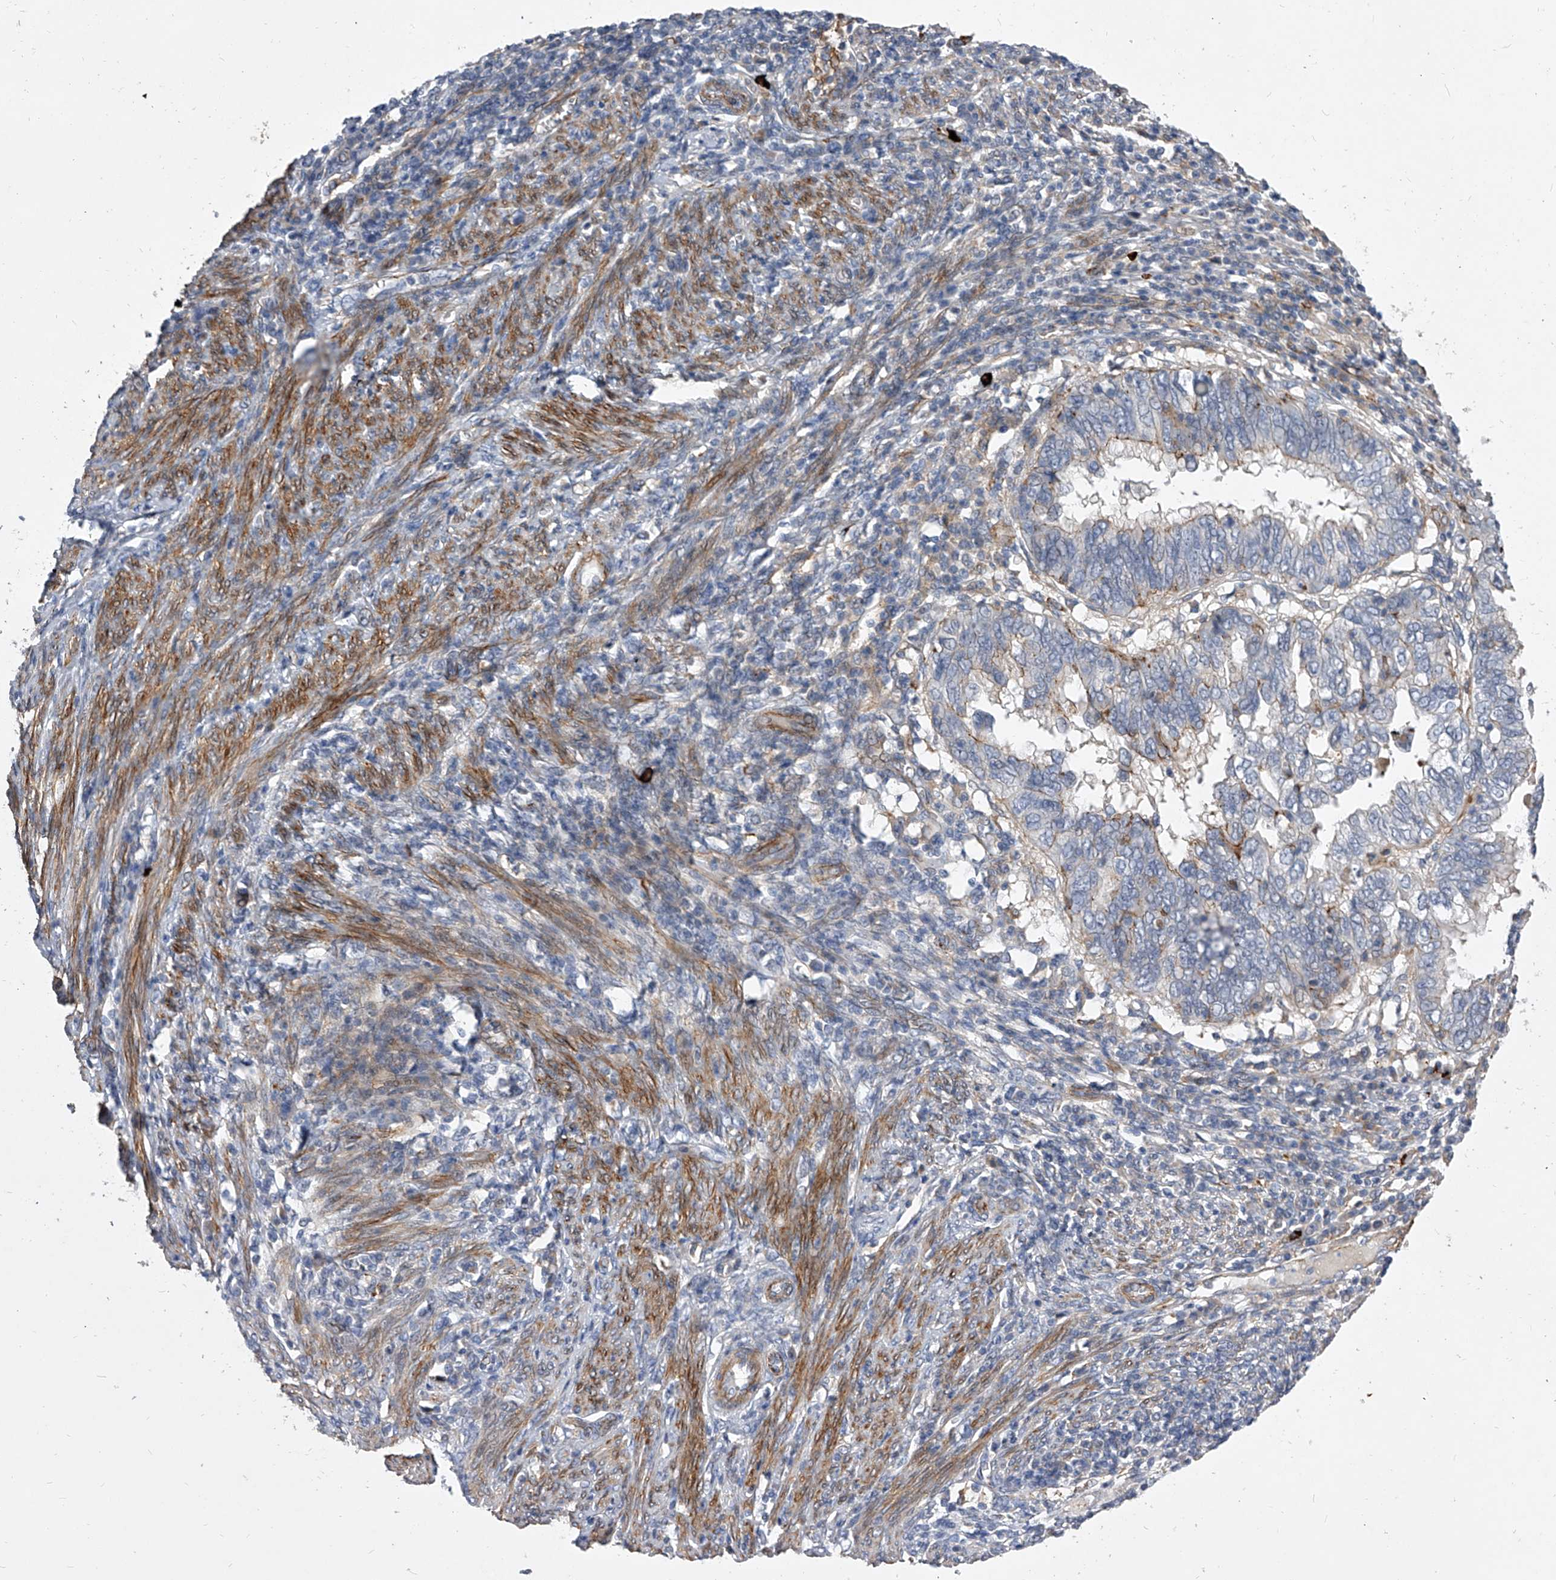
{"staining": {"intensity": "weak", "quantity": "<25%", "location": "cytoplasmic/membranous"}, "tissue": "endometrial cancer", "cell_type": "Tumor cells", "image_type": "cancer", "snomed": [{"axis": "morphology", "description": "Adenocarcinoma, NOS"}, {"axis": "topography", "description": "Uterus"}], "caption": "High magnification brightfield microscopy of endometrial adenocarcinoma stained with DAB (brown) and counterstained with hematoxylin (blue): tumor cells show no significant expression.", "gene": "MINDY4", "patient": {"sex": "female", "age": 77}}